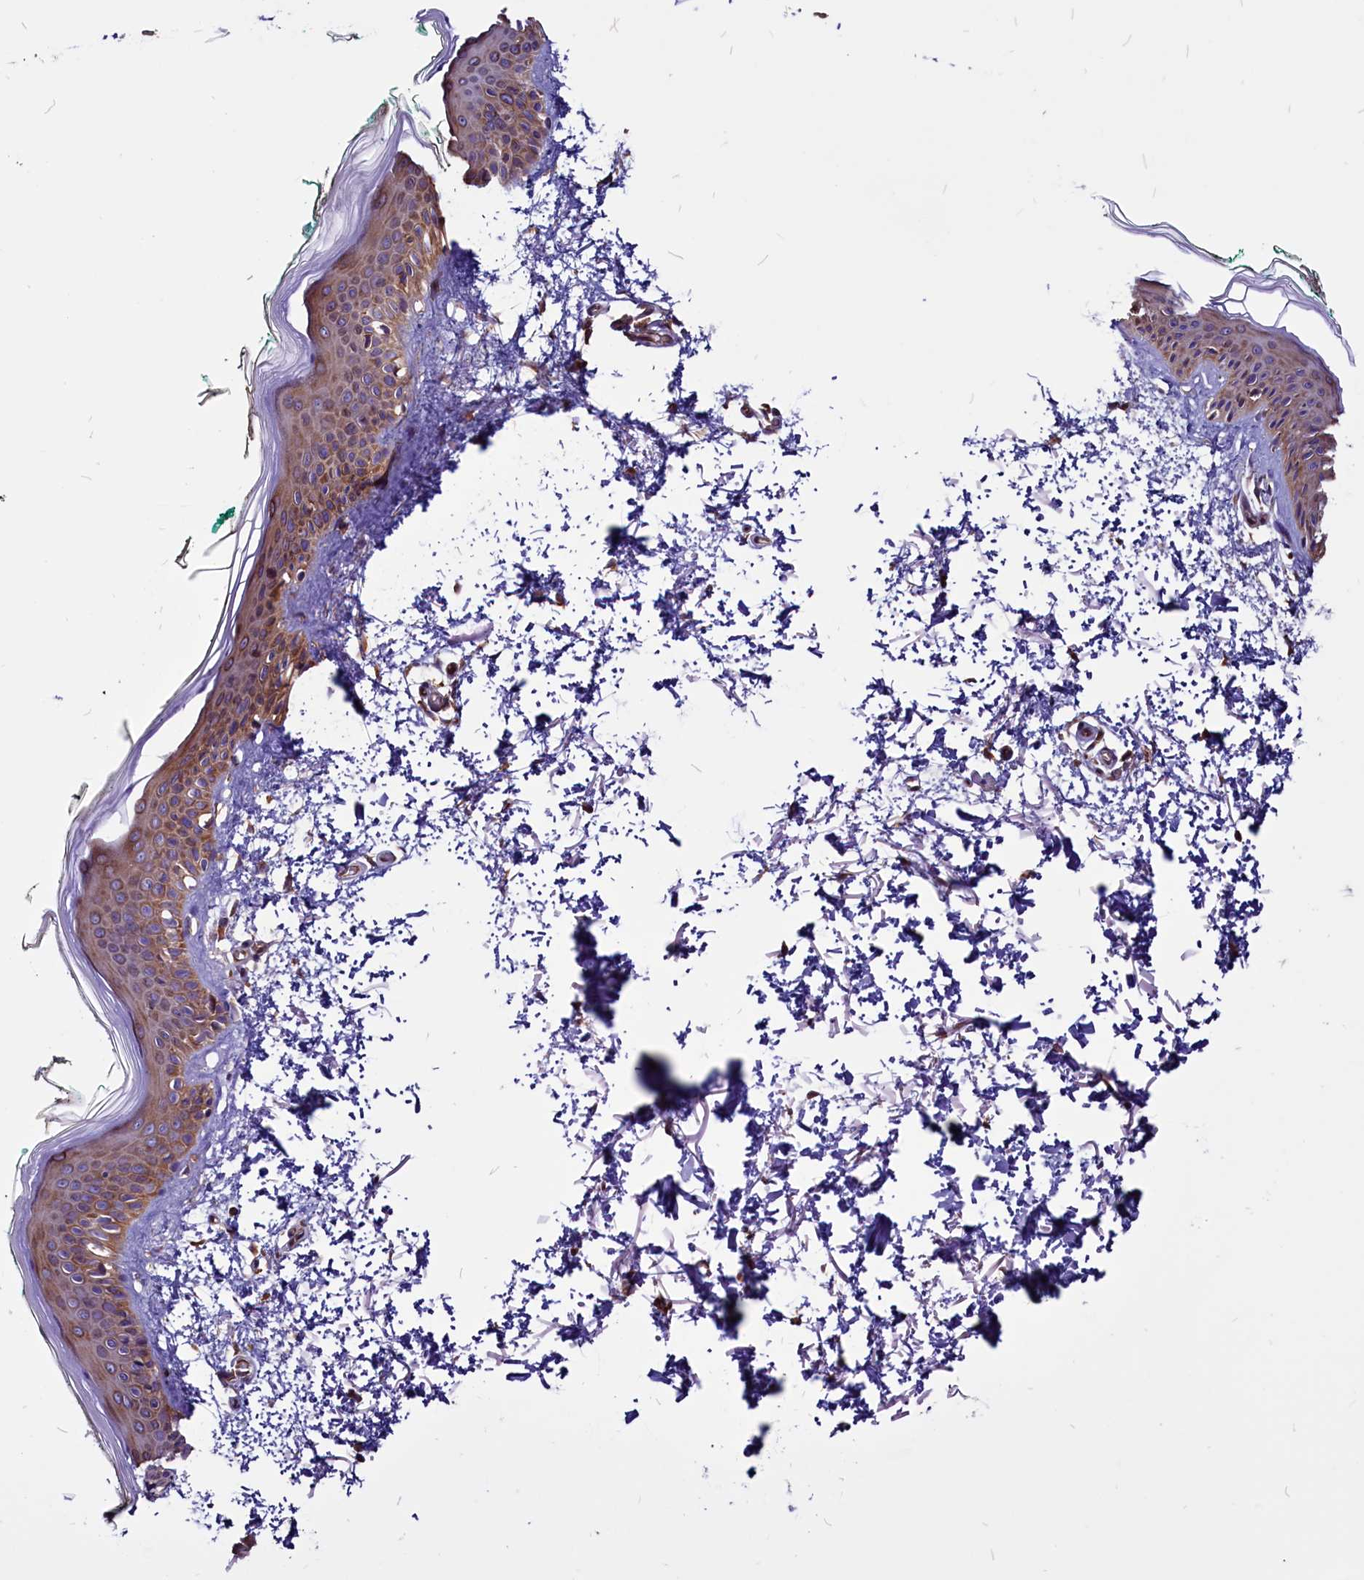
{"staining": {"intensity": "negative", "quantity": "none", "location": "none"}, "tissue": "skin", "cell_type": "Fibroblasts", "image_type": "normal", "snomed": [{"axis": "morphology", "description": "Normal tissue, NOS"}, {"axis": "topography", "description": "Skin"}], "caption": "This is a histopathology image of immunohistochemistry staining of normal skin, which shows no positivity in fibroblasts.", "gene": "EIF3G", "patient": {"sex": "male", "age": 62}}